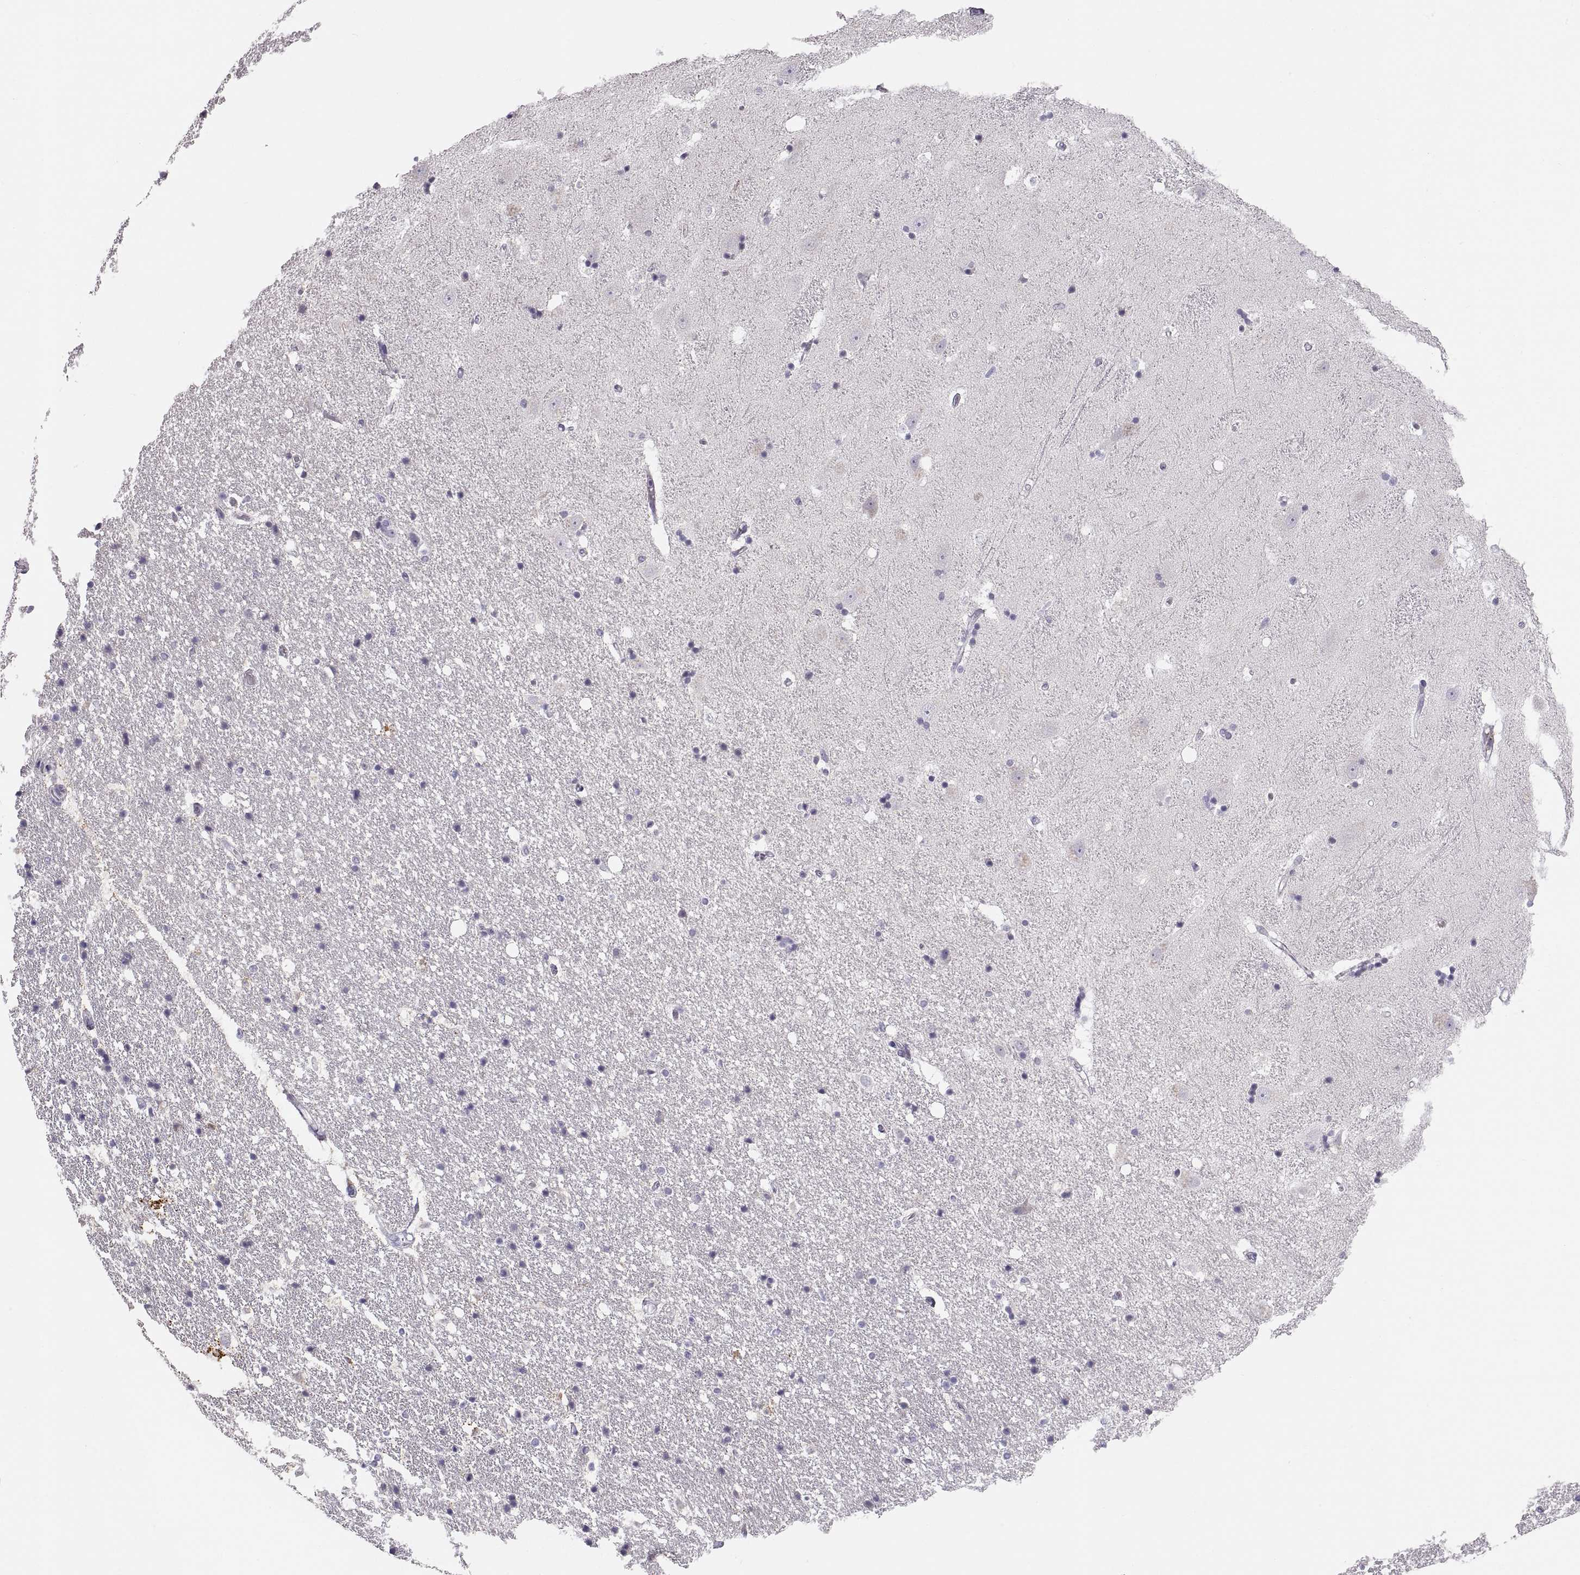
{"staining": {"intensity": "negative", "quantity": "none", "location": "none"}, "tissue": "hippocampus", "cell_type": "Glial cells", "image_type": "normal", "snomed": [{"axis": "morphology", "description": "Normal tissue, NOS"}, {"axis": "topography", "description": "Hippocampus"}], "caption": "Immunohistochemical staining of normal human hippocampus demonstrates no significant positivity in glial cells.", "gene": "COL9A3", "patient": {"sex": "male", "age": 49}}